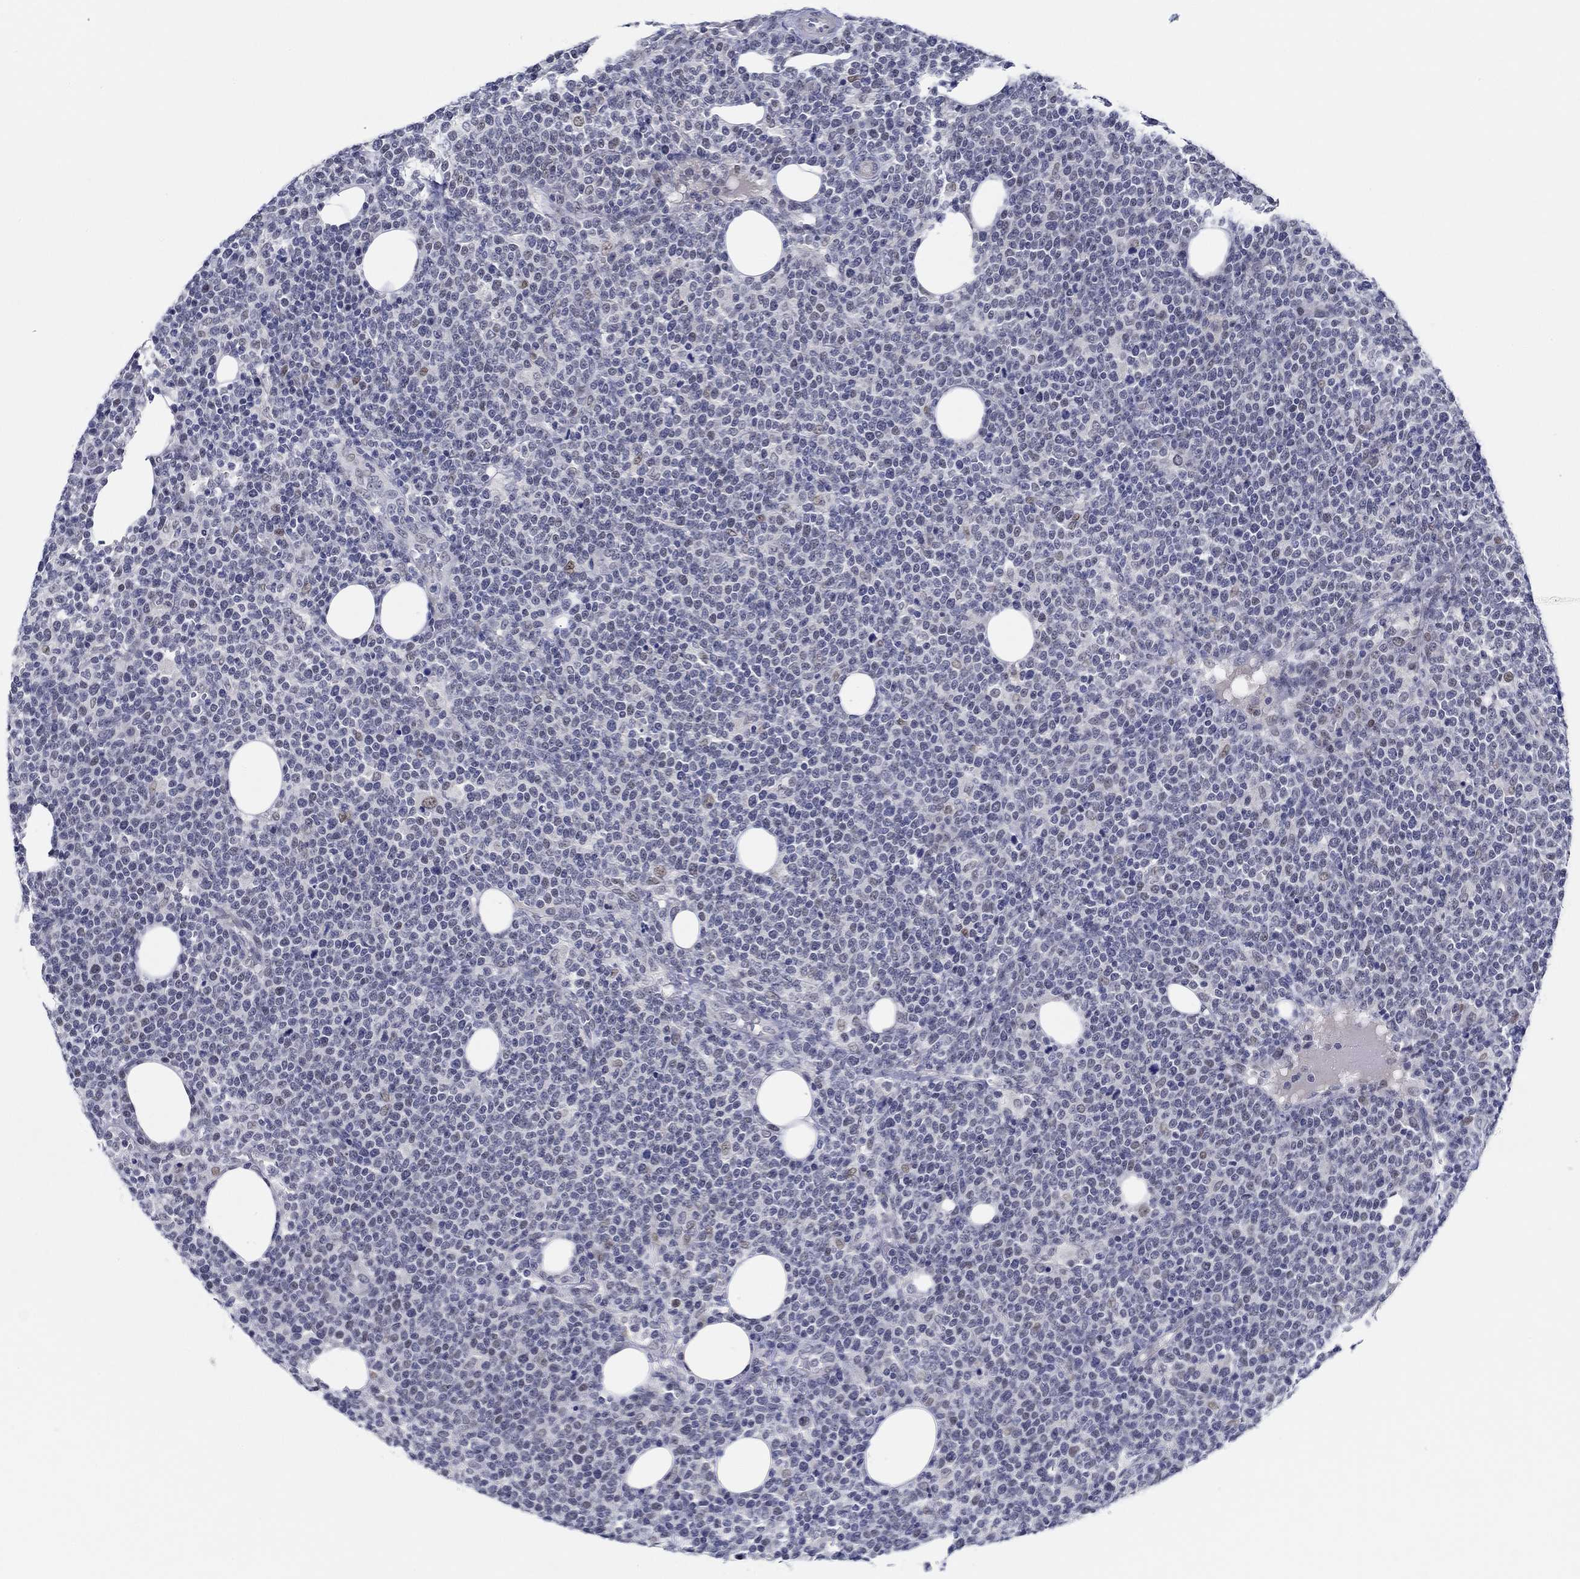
{"staining": {"intensity": "negative", "quantity": "none", "location": "none"}, "tissue": "lymphoma", "cell_type": "Tumor cells", "image_type": "cancer", "snomed": [{"axis": "morphology", "description": "Malignant lymphoma, non-Hodgkin's type, High grade"}, {"axis": "topography", "description": "Lymph node"}], "caption": "Histopathology image shows no significant protein positivity in tumor cells of lymphoma. (Stains: DAB (3,3'-diaminobenzidine) immunohistochemistry with hematoxylin counter stain, Microscopy: brightfield microscopy at high magnification).", "gene": "SLC34A1", "patient": {"sex": "male", "age": 61}}